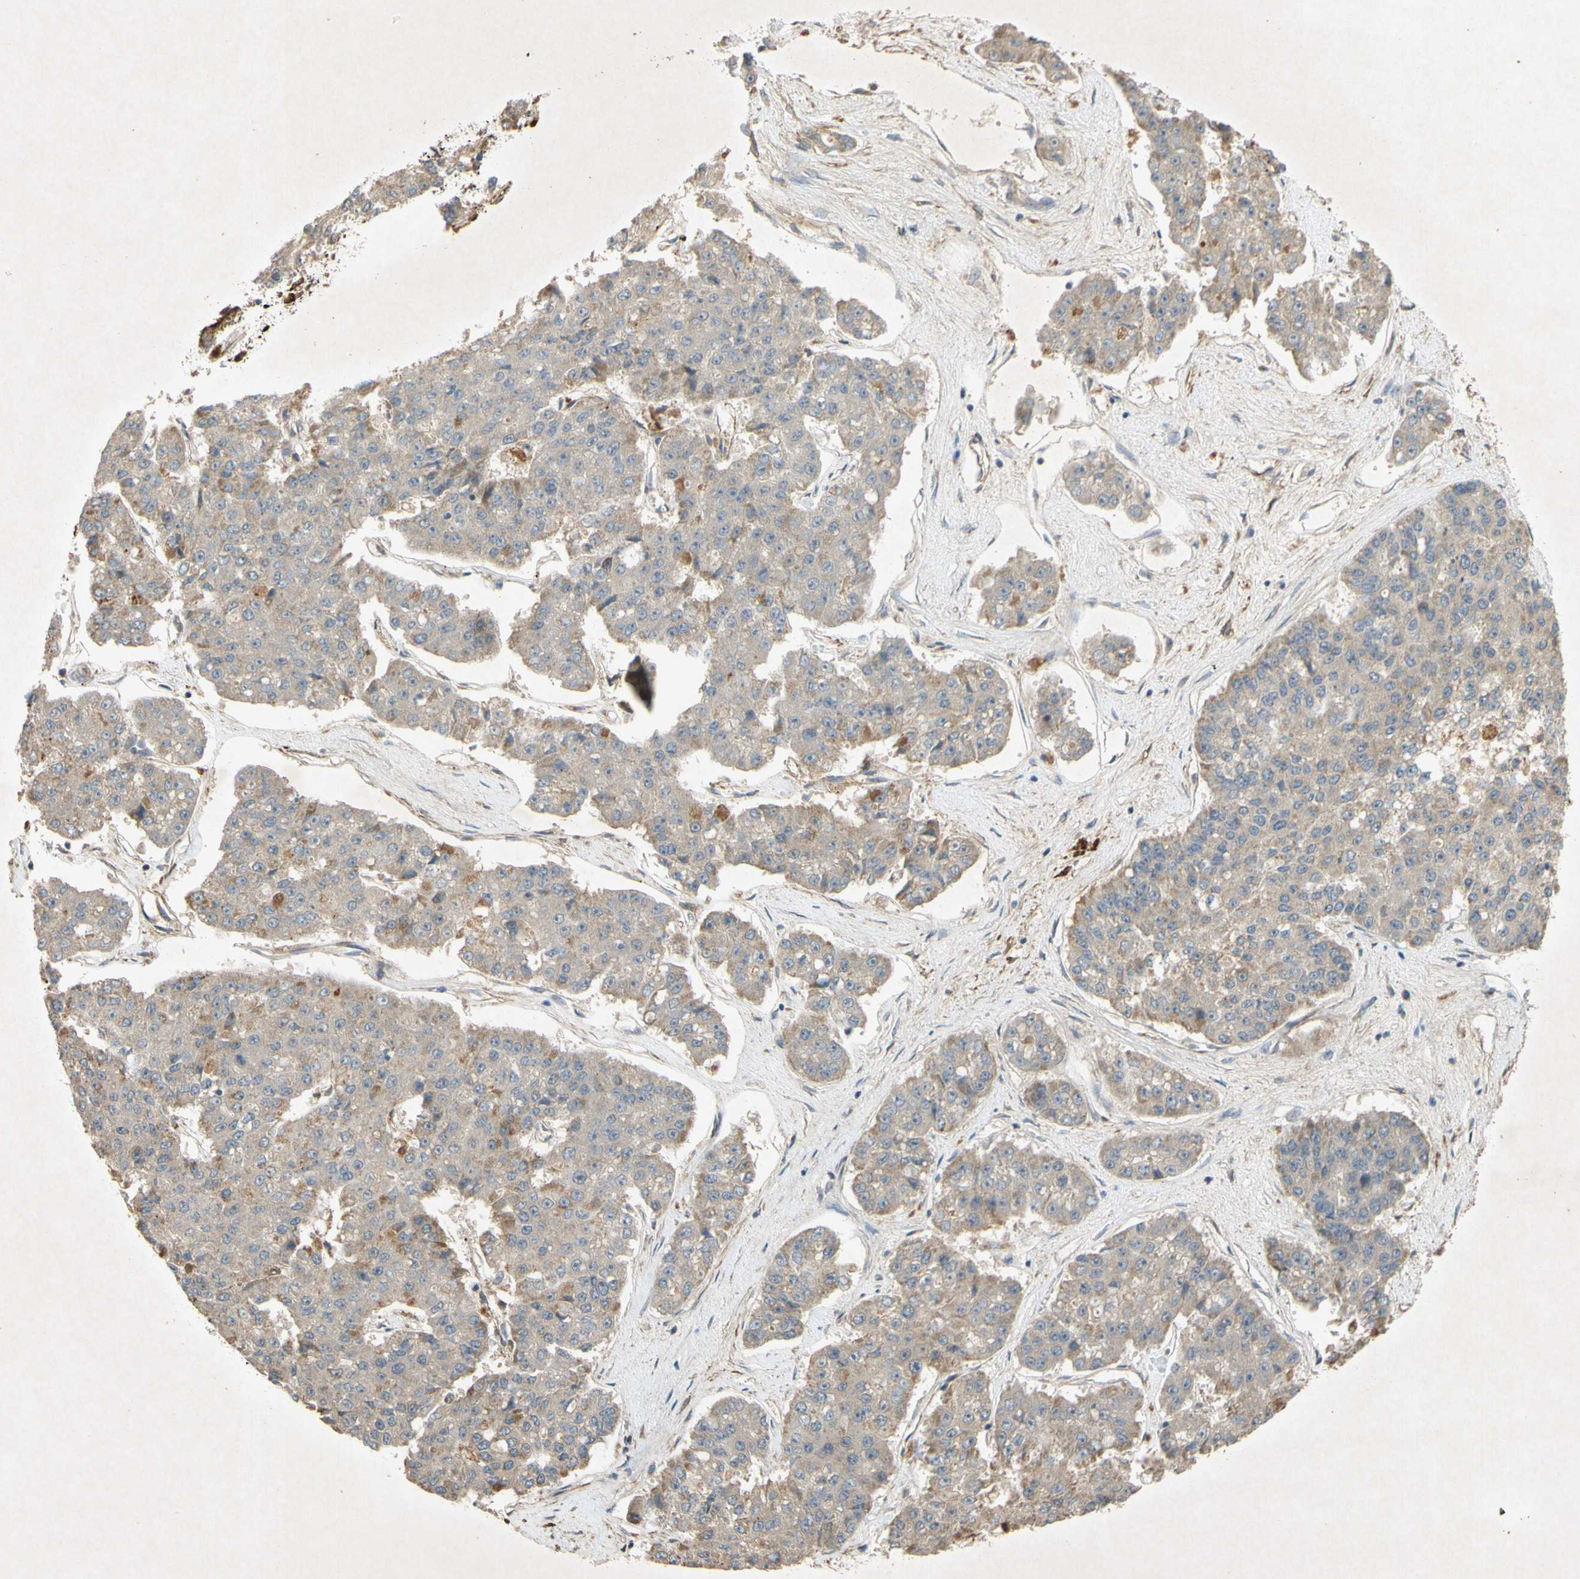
{"staining": {"intensity": "weak", "quantity": ">75%", "location": "cytoplasmic/membranous"}, "tissue": "pancreatic cancer", "cell_type": "Tumor cells", "image_type": "cancer", "snomed": [{"axis": "morphology", "description": "Adenocarcinoma, NOS"}, {"axis": "topography", "description": "Pancreas"}], "caption": "Protein staining by IHC reveals weak cytoplasmic/membranous expression in about >75% of tumor cells in pancreatic cancer.", "gene": "PARD6A", "patient": {"sex": "male", "age": 50}}